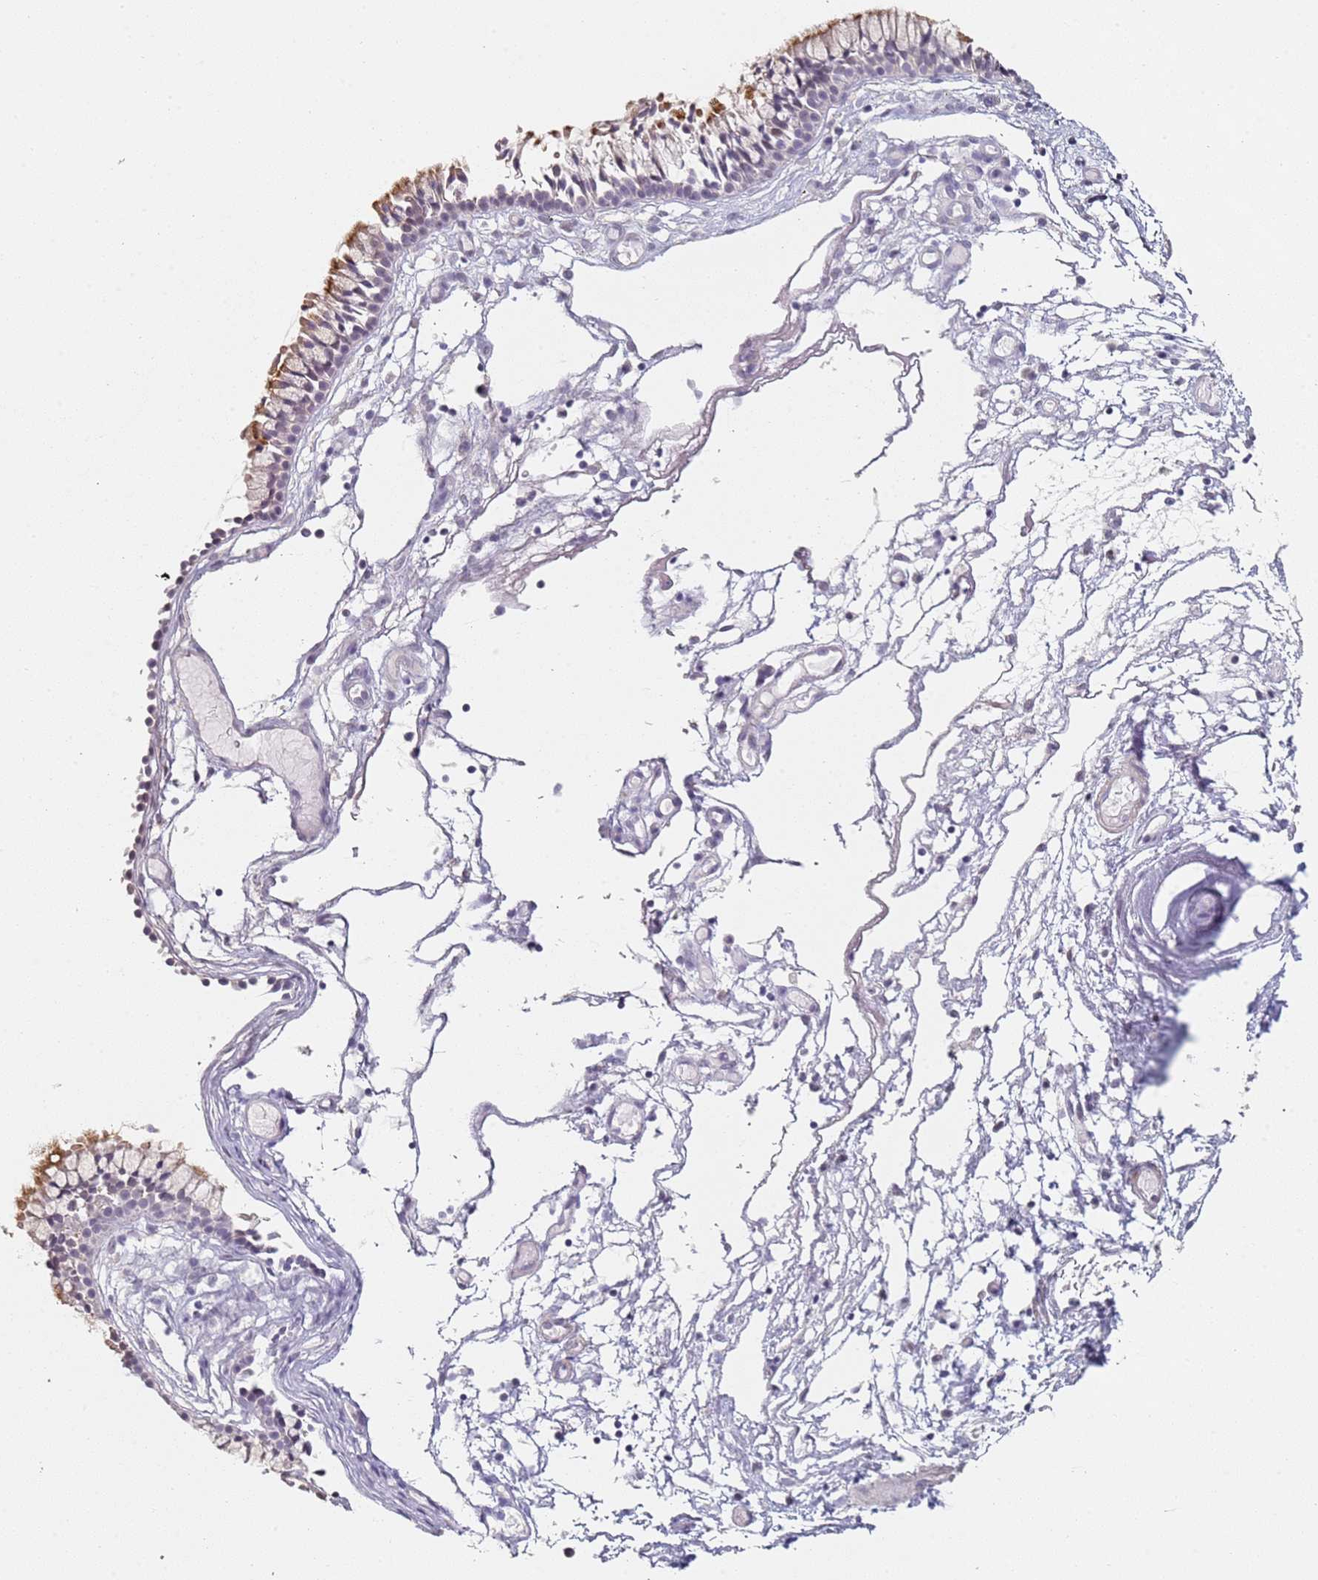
{"staining": {"intensity": "moderate", "quantity": "<25%", "location": "cytoplasmic/membranous"}, "tissue": "nasopharynx", "cell_type": "Respiratory epithelial cells", "image_type": "normal", "snomed": [{"axis": "morphology", "description": "Normal tissue, NOS"}, {"axis": "topography", "description": "Nasopharynx"}], "caption": "Protein positivity by immunohistochemistry (IHC) shows moderate cytoplasmic/membranous positivity in about <25% of respiratory epithelial cells in unremarkable nasopharynx. (DAB IHC, brown staining for protein, blue staining for nuclei).", "gene": "DNAH11", "patient": {"sex": "male", "age": 82}}